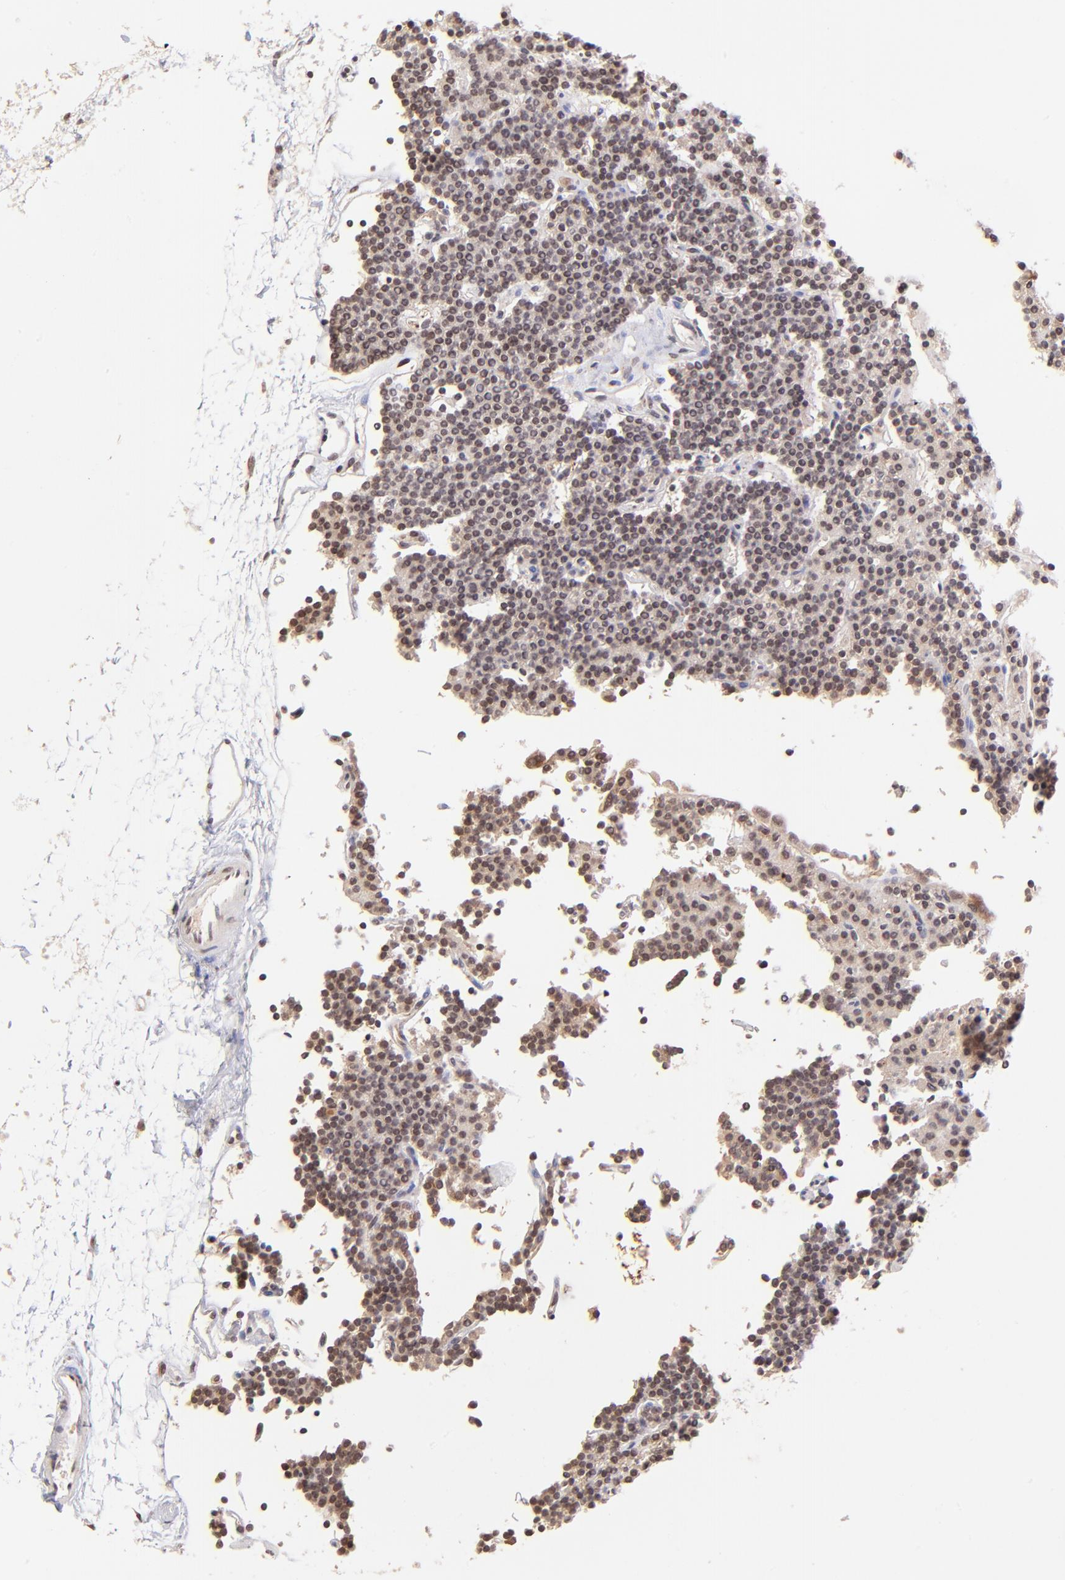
{"staining": {"intensity": "moderate", "quantity": ">75%", "location": "cytoplasmic/membranous"}, "tissue": "parathyroid gland", "cell_type": "Glandular cells", "image_type": "normal", "snomed": [{"axis": "morphology", "description": "Normal tissue, NOS"}, {"axis": "topography", "description": "Parathyroid gland"}], "caption": "Unremarkable parathyroid gland was stained to show a protein in brown. There is medium levels of moderate cytoplasmic/membranous expression in approximately >75% of glandular cells. (brown staining indicates protein expression, while blue staining denotes nuclei).", "gene": "SPARC", "patient": {"sex": "female", "age": 45}}